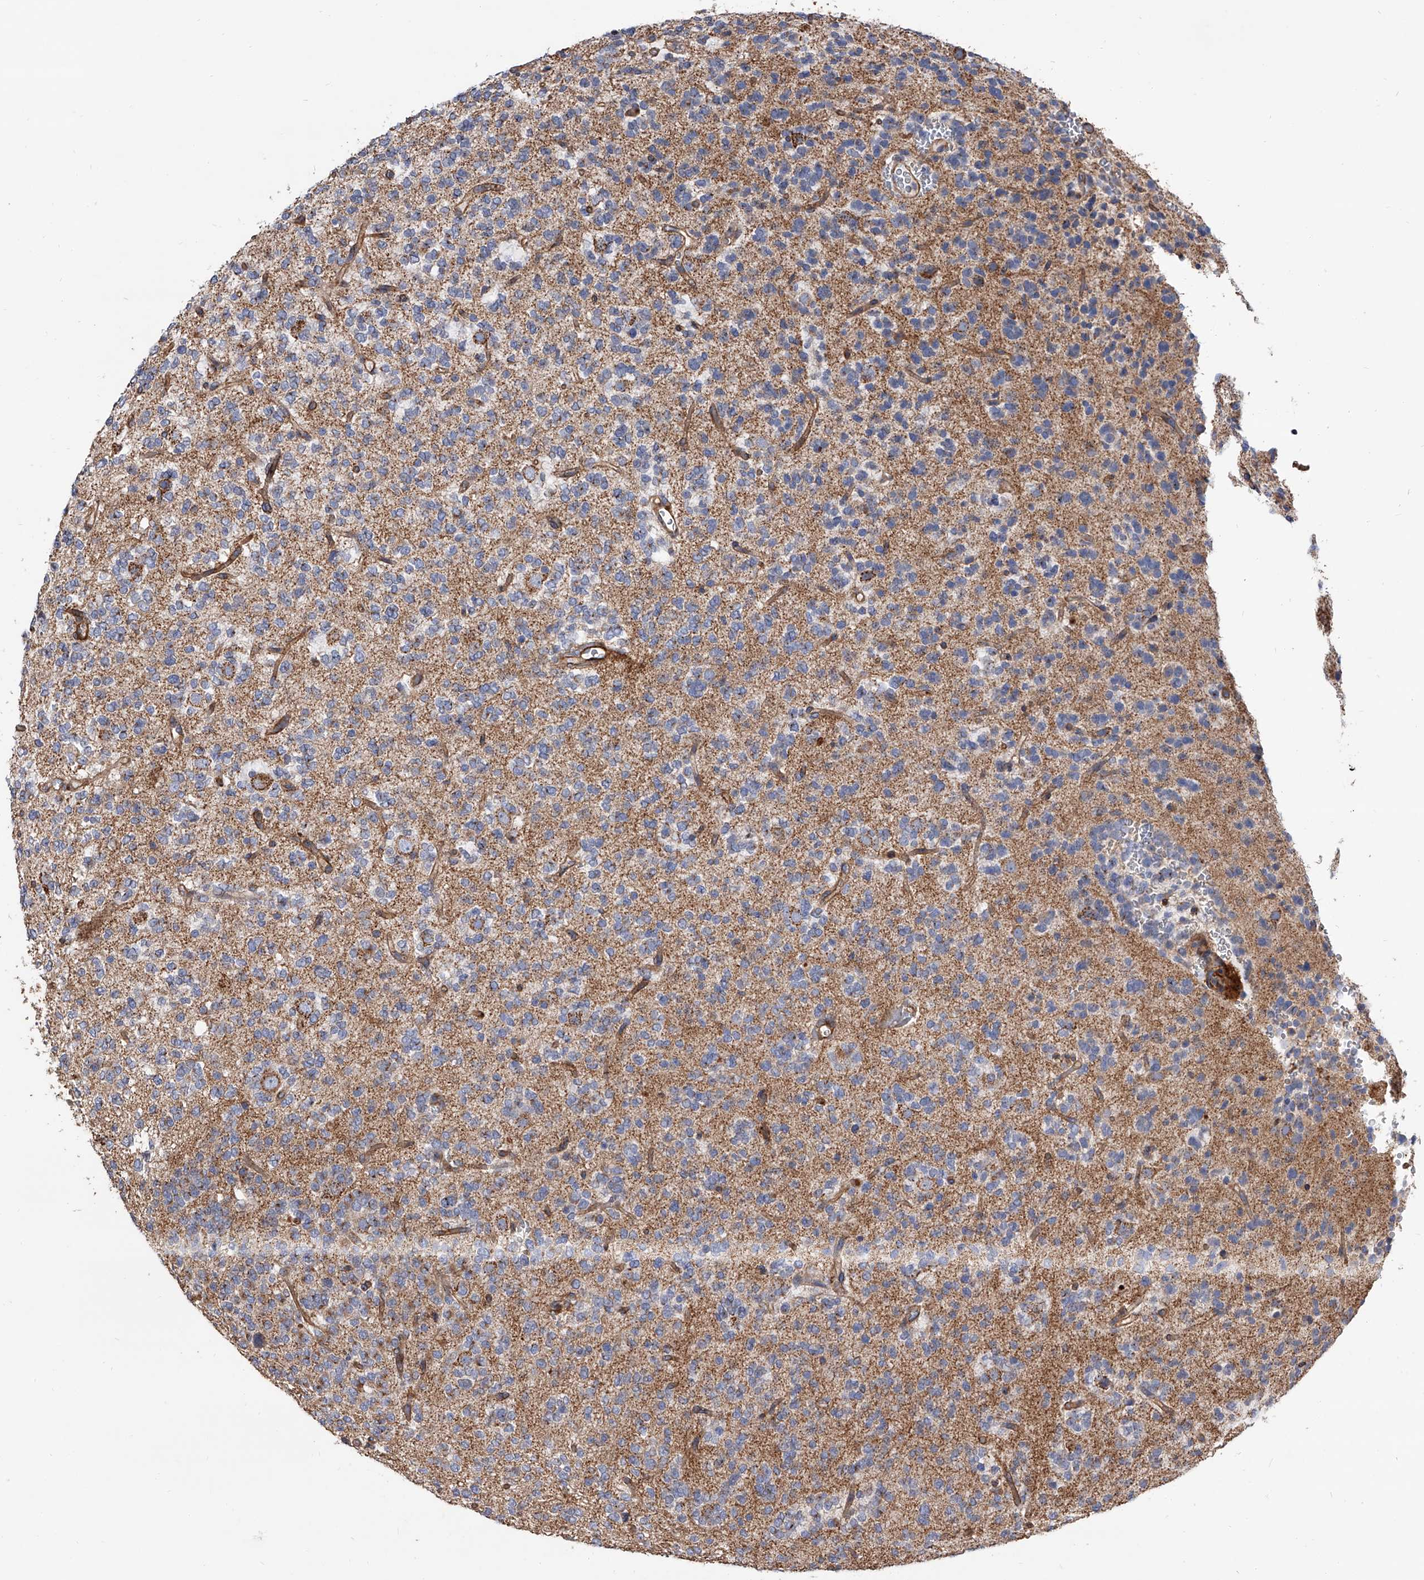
{"staining": {"intensity": "weak", "quantity": "25%-75%", "location": "cytoplasmic/membranous"}, "tissue": "glioma", "cell_type": "Tumor cells", "image_type": "cancer", "snomed": [{"axis": "morphology", "description": "Glioma, malignant, Low grade"}, {"axis": "topography", "description": "Brain"}], "caption": "This is an image of IHC staining of malignant low-grade glioma, which shows weak expression in the cytoplasmic/membranous of tumor cells.", "gene": "PISD", "patient": {"sex": "male", "age": 38}}